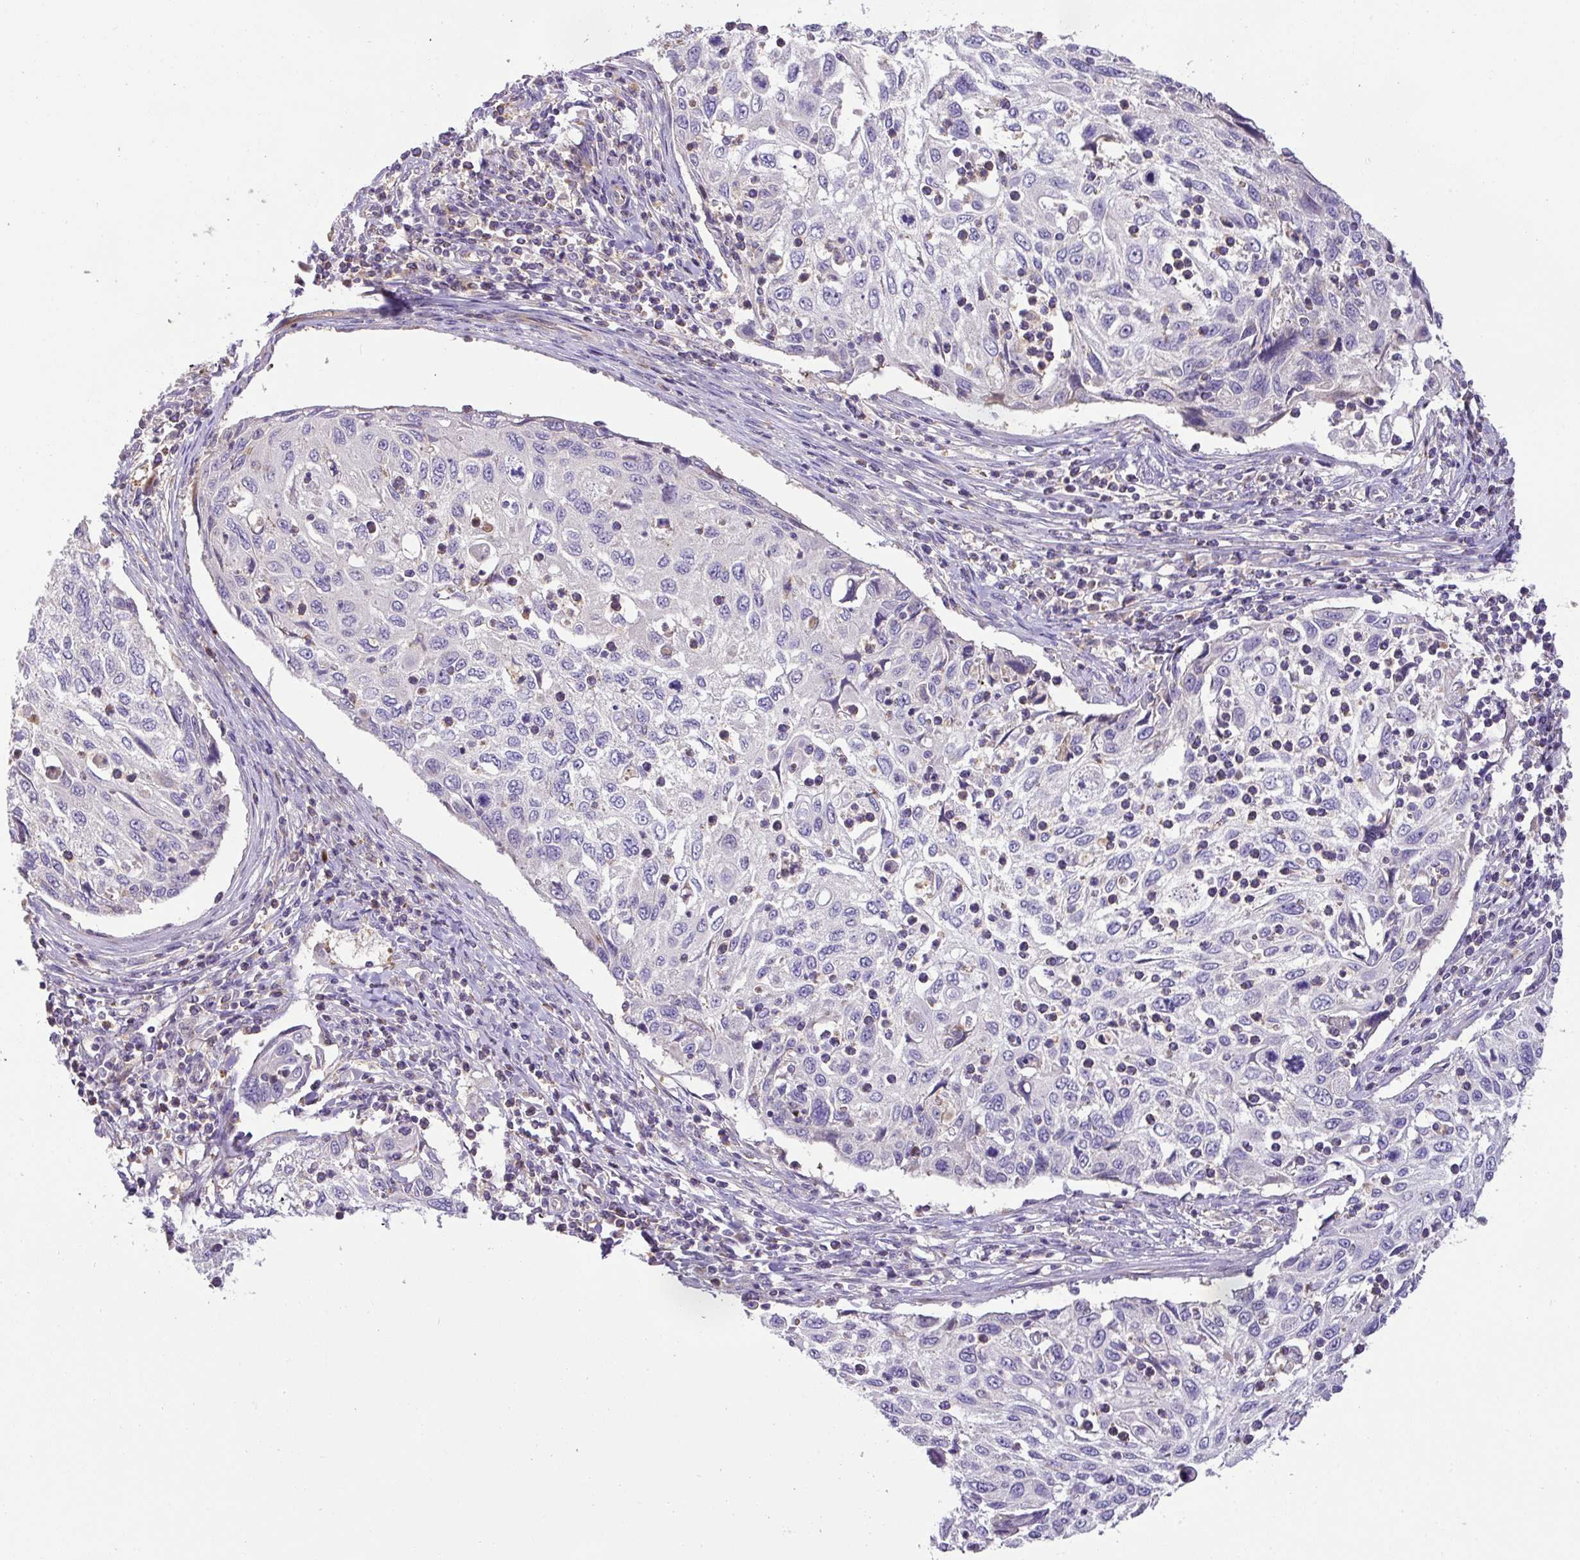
{"staining": {"intensity": "negative", "quantity": "none", "location": "none"}, "tissue": "cervical cancer", "cell_type": "Tumor cells", "image_type": "cancer", "snomed": [{"axis": "morphology", "description": "Squamous cell carcinoma, NOS"}, {"axis": "topography", "description": "Cervix"}], "caption": "This is an IHC image of human squamous cell carcinoma (cervical). There is no staining in tumor cells.", "gene": "HOXC13", "patient": {"sex": "female", "age": 70}}